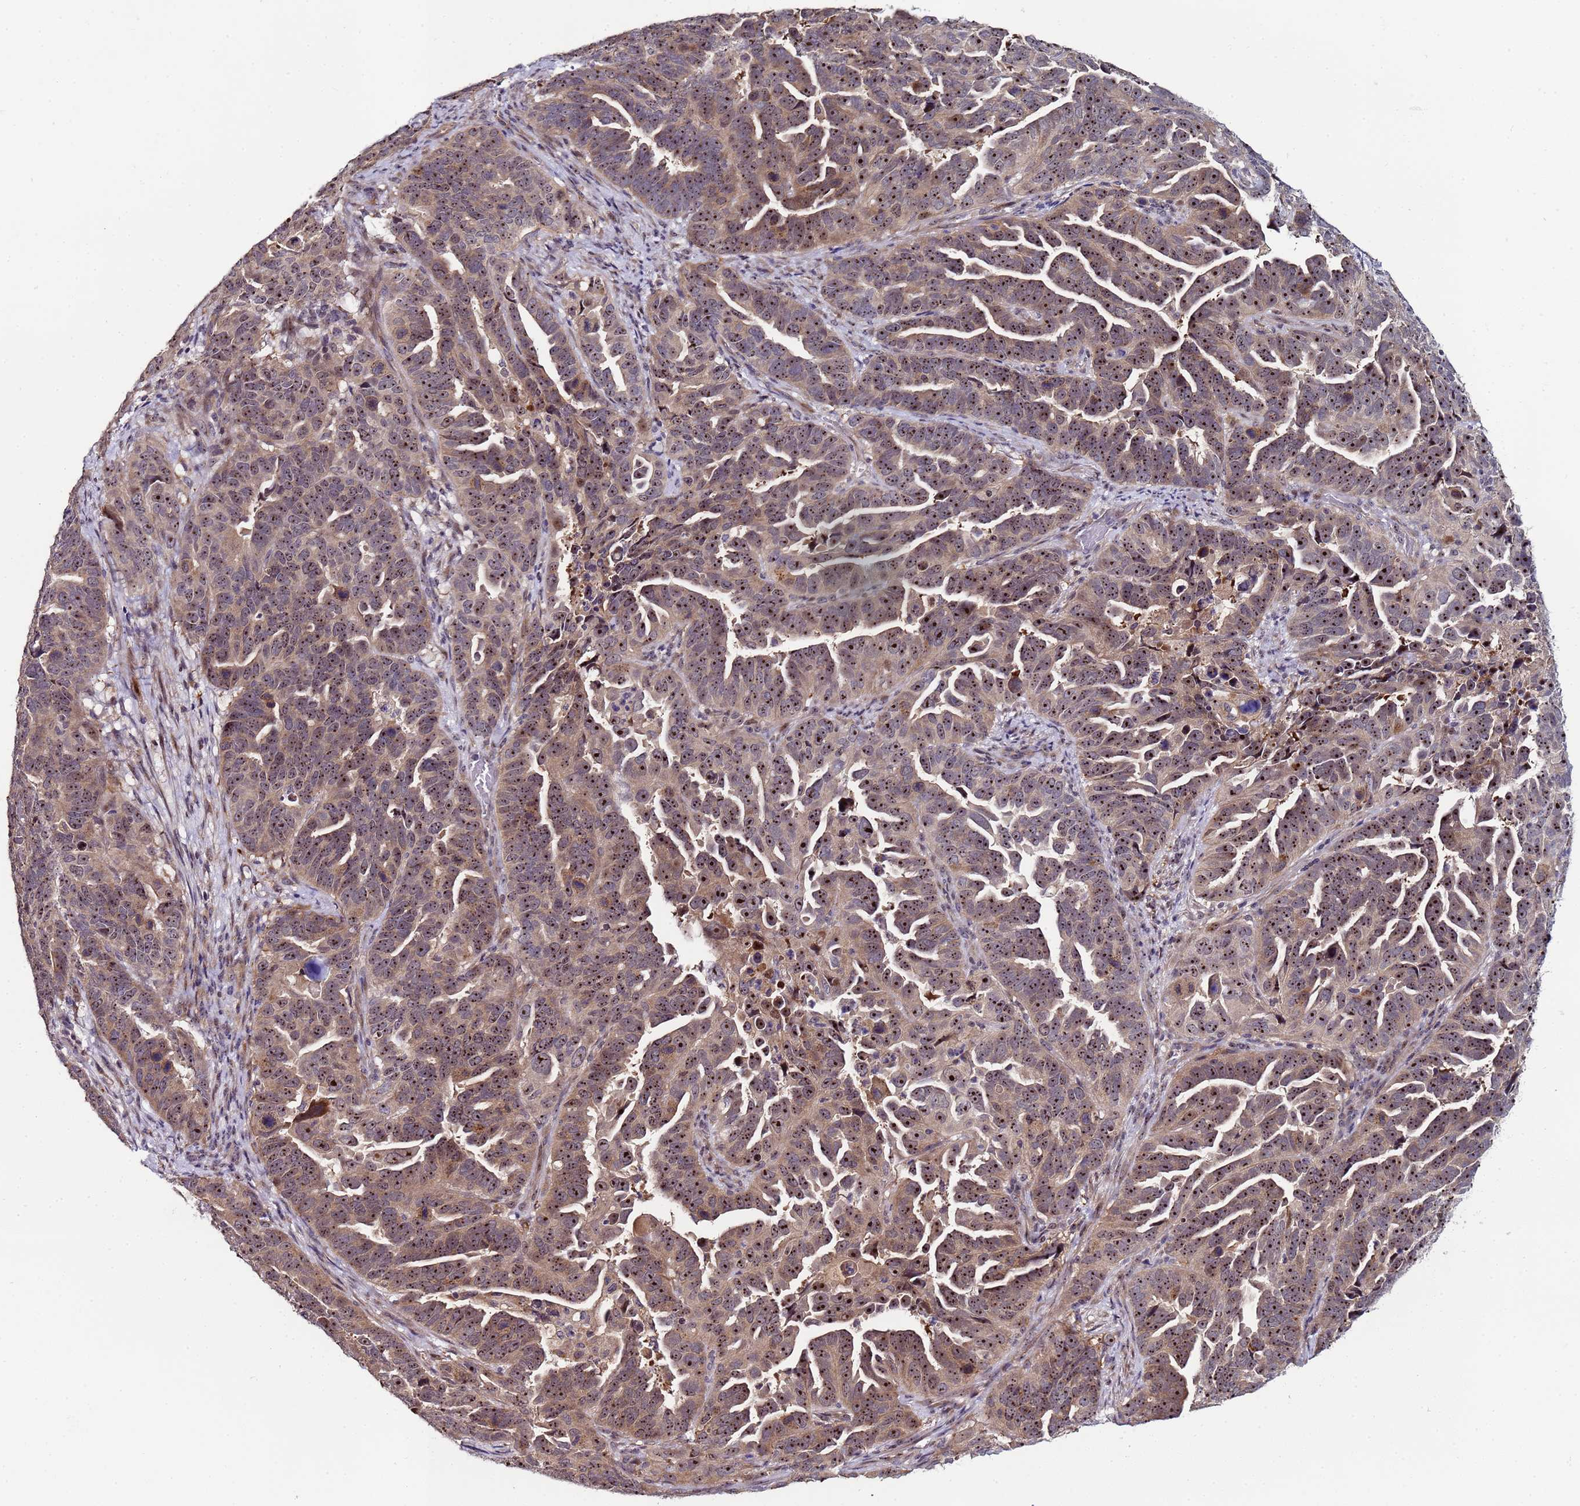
{"staining": {"intensity": "strong", "quantity": ">75%", "location": "nuclear"}, "tissue": "endometrial cancer", "cell_type": "Tumor cells", "image_type": "cancer", "snomed": [{"axis": "morphology", "description": "Adenocarcinoma, NOS"}, {"axis": "topography", "description": "Endometrium"}], "caption": "Endometrial adenocarcinoma tissue demonstrates strong nuclear expression in about >75% of tumor cells The protein of interest is shown in brown color, while the nuclei are stained blue.", "gene": "KRI1", "patient": {"sex": "female", "age": 65}}